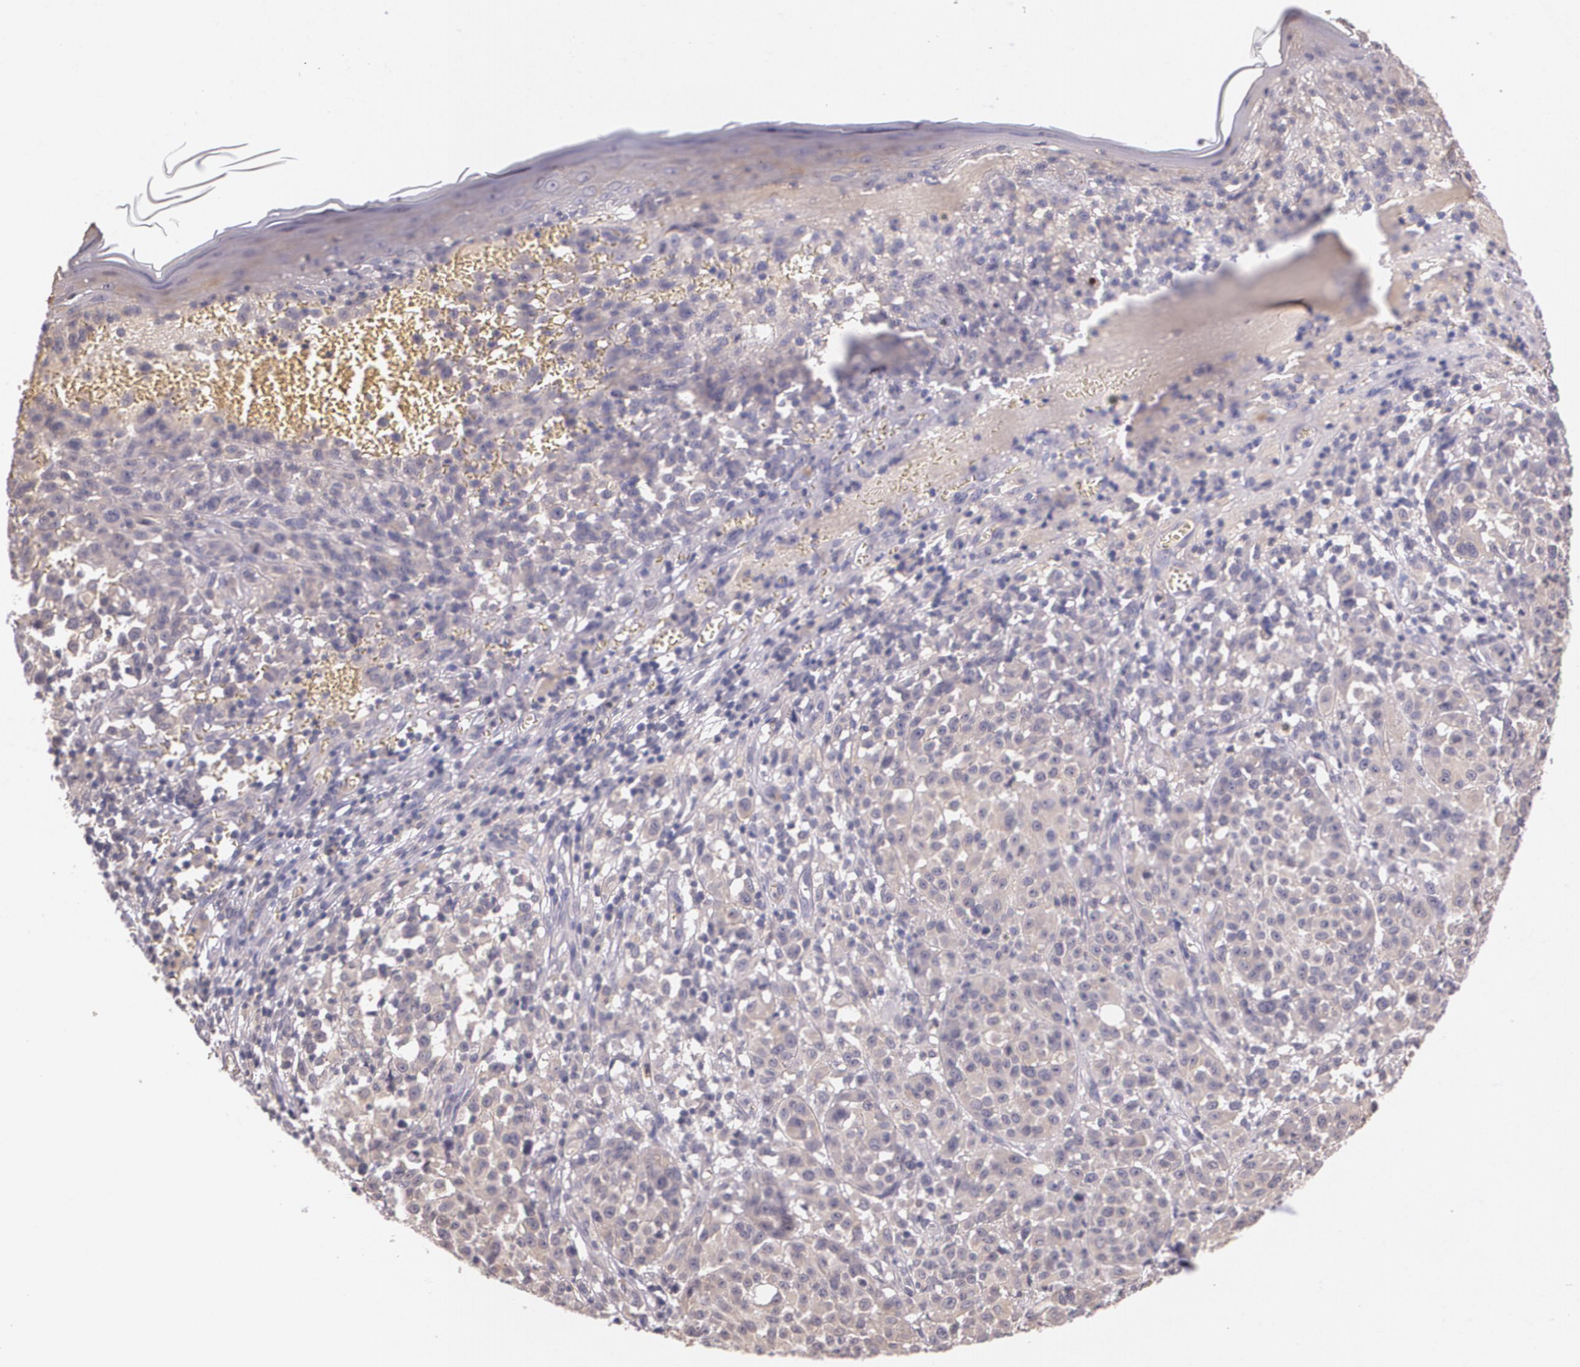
{"staining": {"intensity": "weak", "quantity": ">75%", "location": "cytoplasmic/membranous"}, "tissue": "melanoma", "cell_type": "Tumor cells", "image_type": "cancer", "snomed": [{"axis": "morphology", "description": "Malignant melanoma, NOS"}, {"axis": "topography", "description": "Skin"}], "caption": "A brown stain highlights weak cytoplasmic/membranous positivity of a protein in human malignant melanoma tumor cells.", "gene": "TM4SF1", "patient": {"sex": "female", "age": 49}}